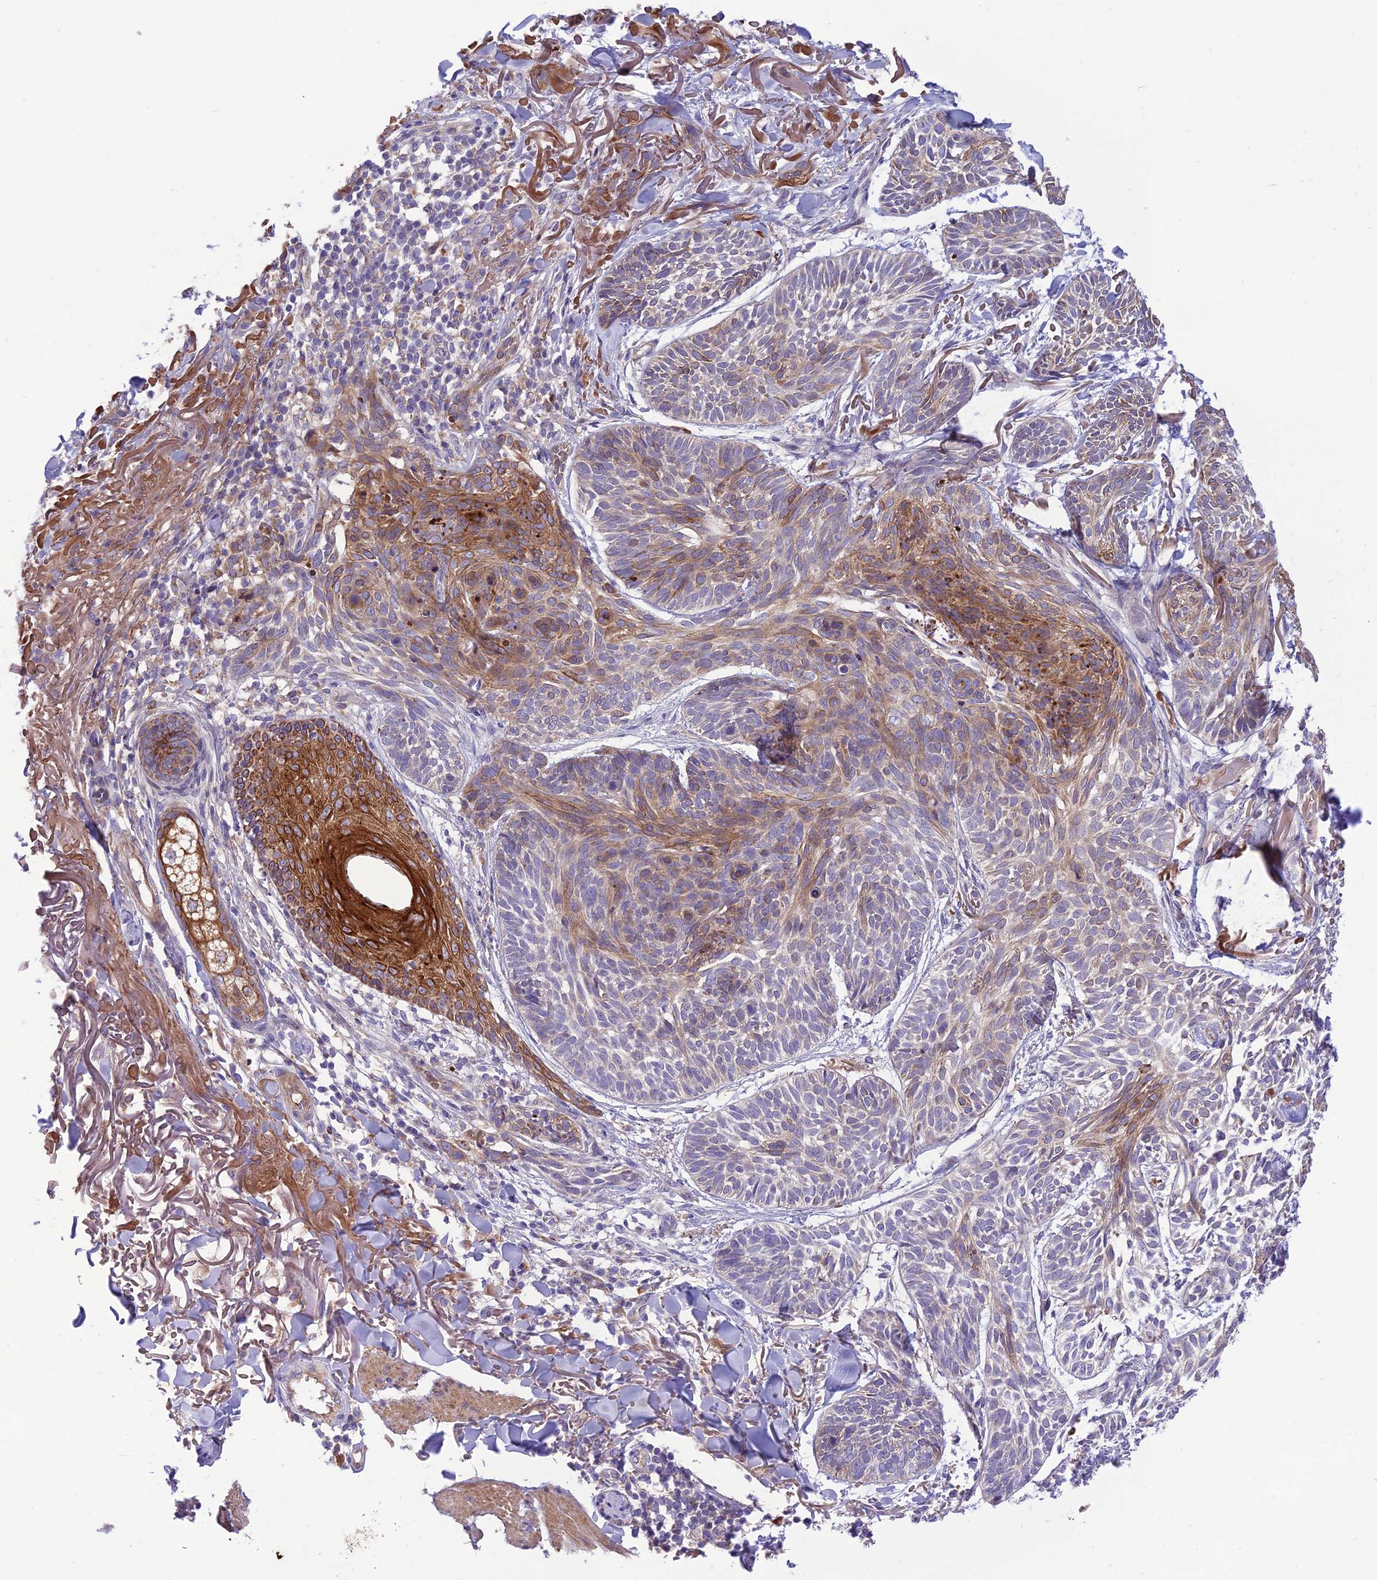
{"staining": {"intensity": "moderate", "quantity": "<25%", "location": "cytoplasmic/membranous"}, "tissue": "skin cancer", "cell_type": "Tumor cells", "image_type": "cancer", "snomed": [{"axis": "morphology", "description": "Normal tissue, NOS"}, {"axis": "morphology", "description": "Basal cell carcinoma"}, {"axis": "topography", "description": "Skin"}], "caption": "Protein analysis of skin cancer (basal cell carcinoma) tissue demonstrates moderate cytoplasmic/membranous staining in approximately <25% of tumor cells.", "gene": "JMY", "patient": {"sex": "male", "age": 66}}